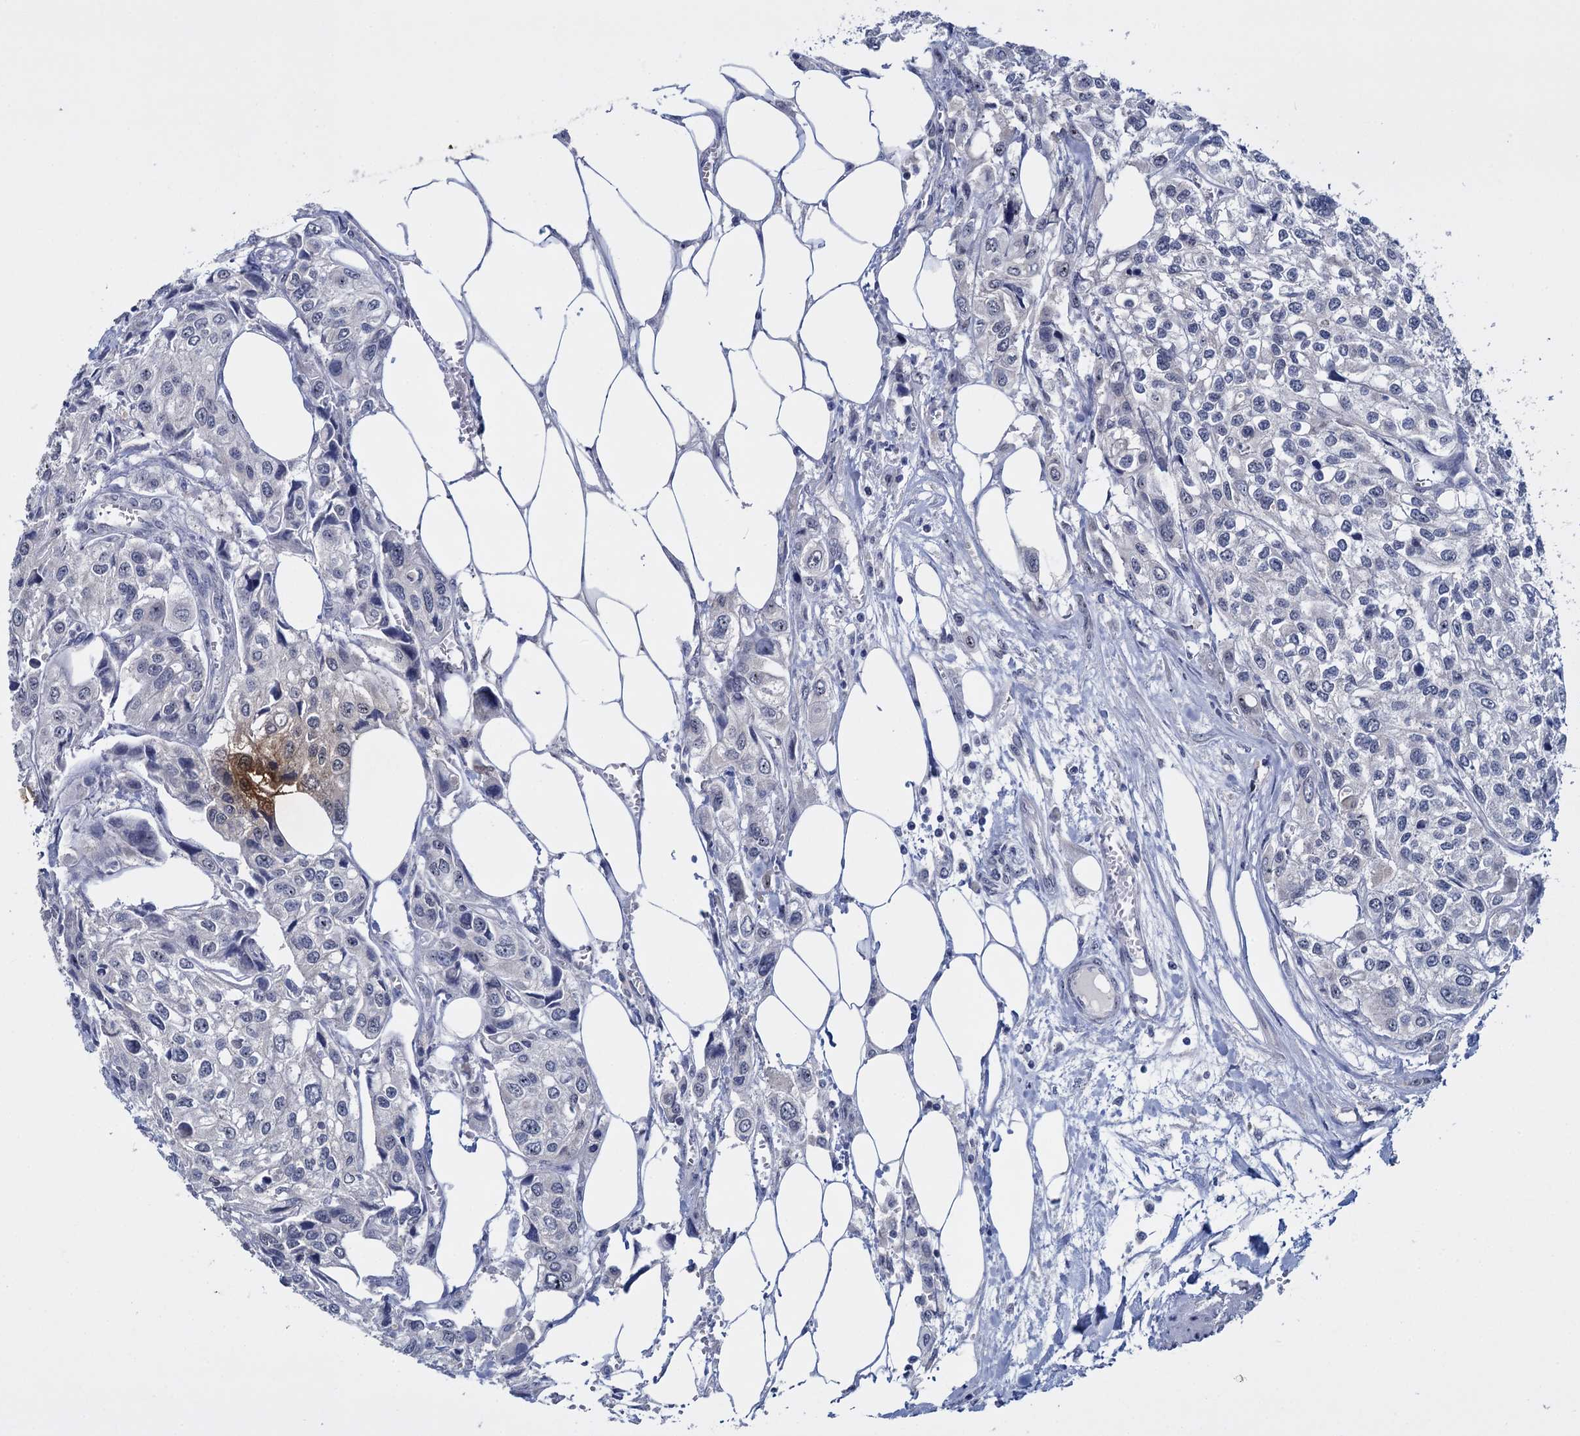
{"staining": {"intensity": "weak", "quantity": "<25%", "location": "cytoplasmic/membranous"}, "tissue": "urothelial cancer", "cell_type": "Tumor cells", "image_type": "cancer", "snomed": [{"axis": "morphology", "description": "Urothelial carcinoma, High grade"}, {"axis": "topography", "description": "Urinary bladder"}], "caption": "An IHC histopathology image of high-grade urothelial carcinoma is shown. There is no staining in tumor cells of high-grade urothelial carcinoma. Brightfield microscopy of immunohistochemistry stained with DAB (brown) and hematoxylin (blue), captured at high magnification.", "gene": "SFN", "patient": {"sex": "male", "age": 67}}